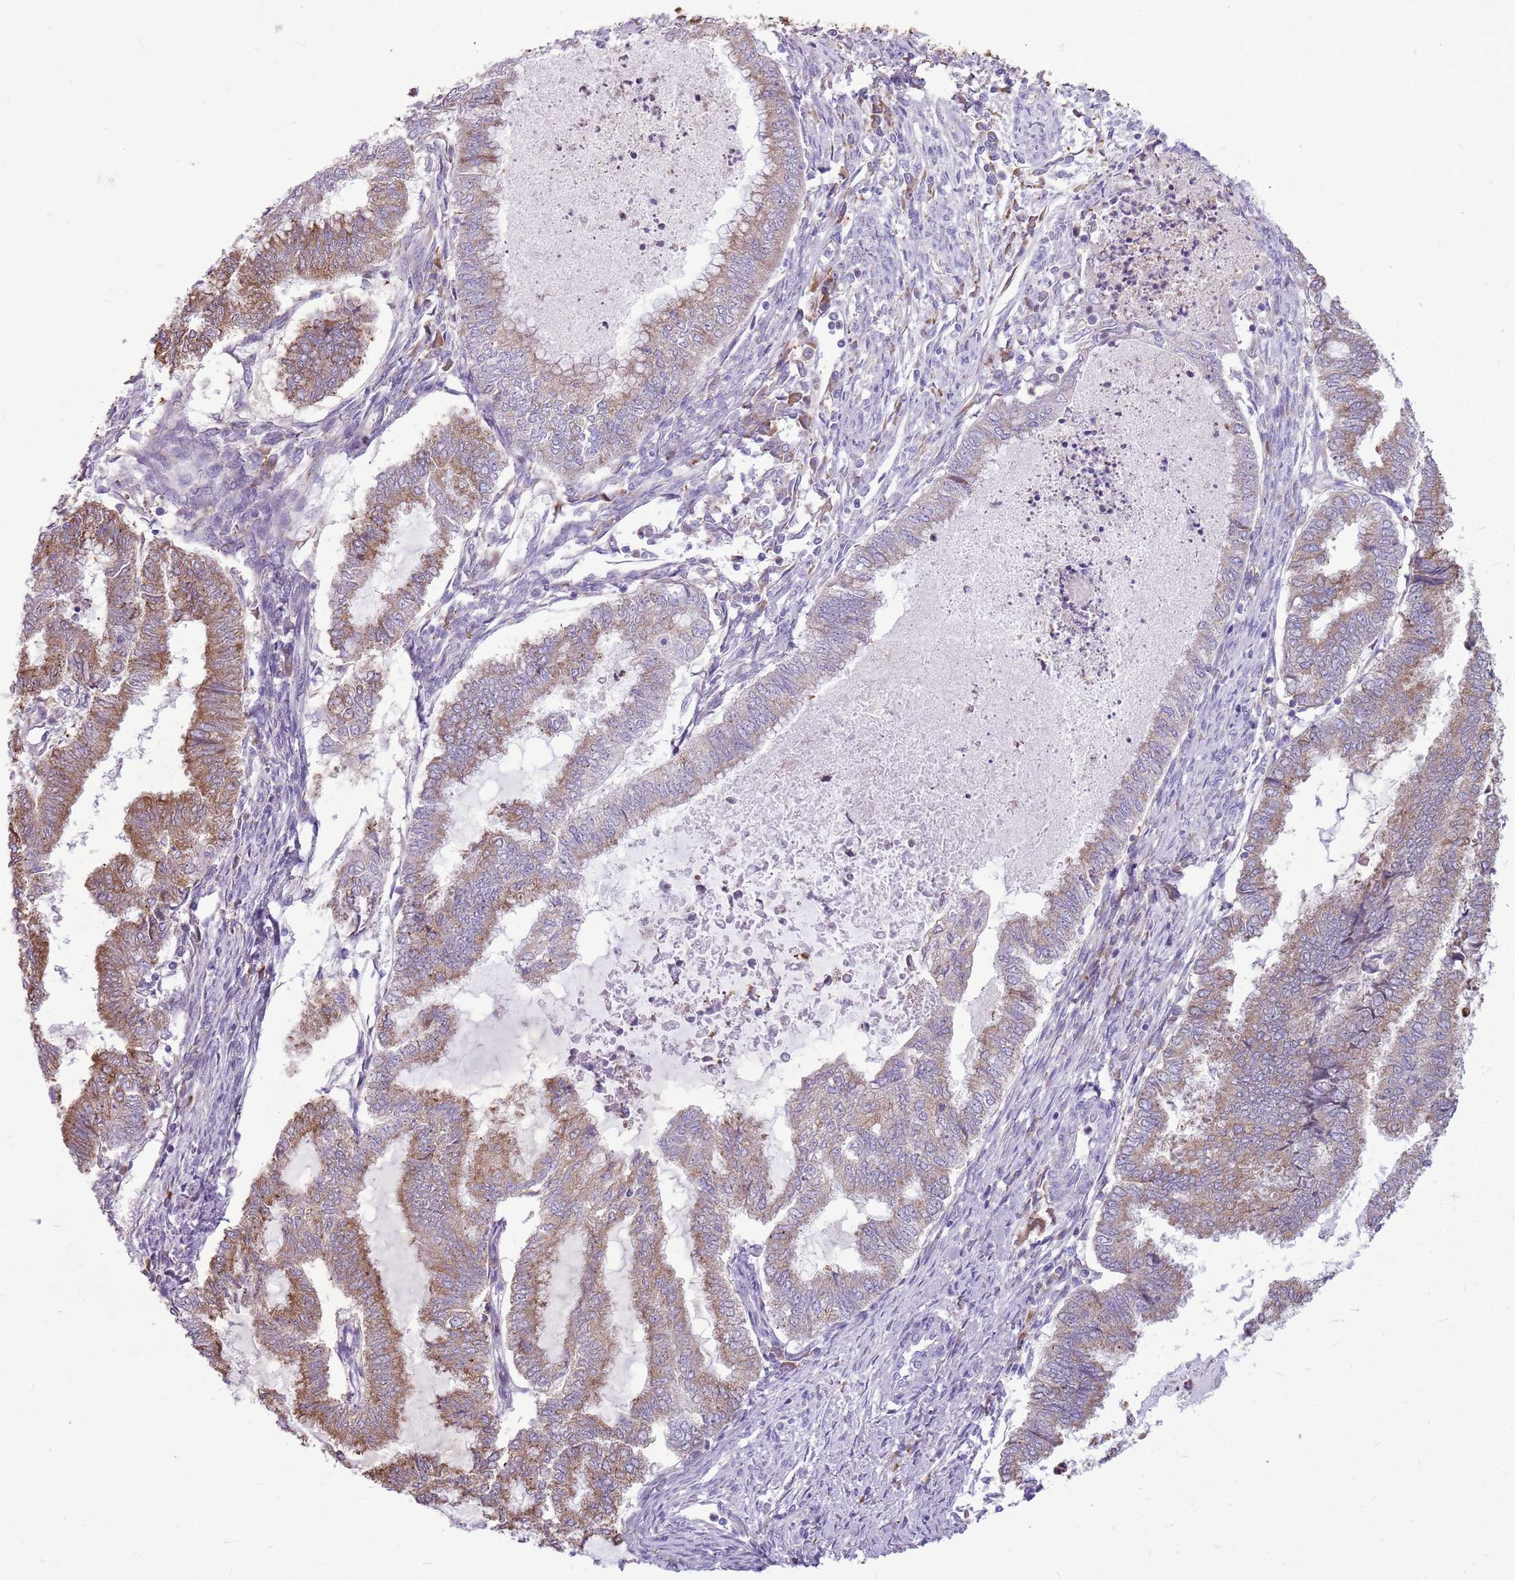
{"staining": {"intensity": "moderate", "quantity": "25%-75%", "location": "cytoplasmic/membranous"}, "tissue": "endometrial cancer", "cell_type": "Tumor cells", "image_type": "cancer", "snomed": [{"axis": "morphology", "description": "Adenocarcinoma, NOS"}, {"axis": "topography", "description": "Endometrium"}], "caption": "This is a photomicrograph of immunohistochemistry staining of endometrial cancer (adenocarcinoma), which shows moderate staining in the cytoplasmic/membranous of tumor cells.", "gene": "KCTD19", "patient": {"sex": "female", "age": 79}}